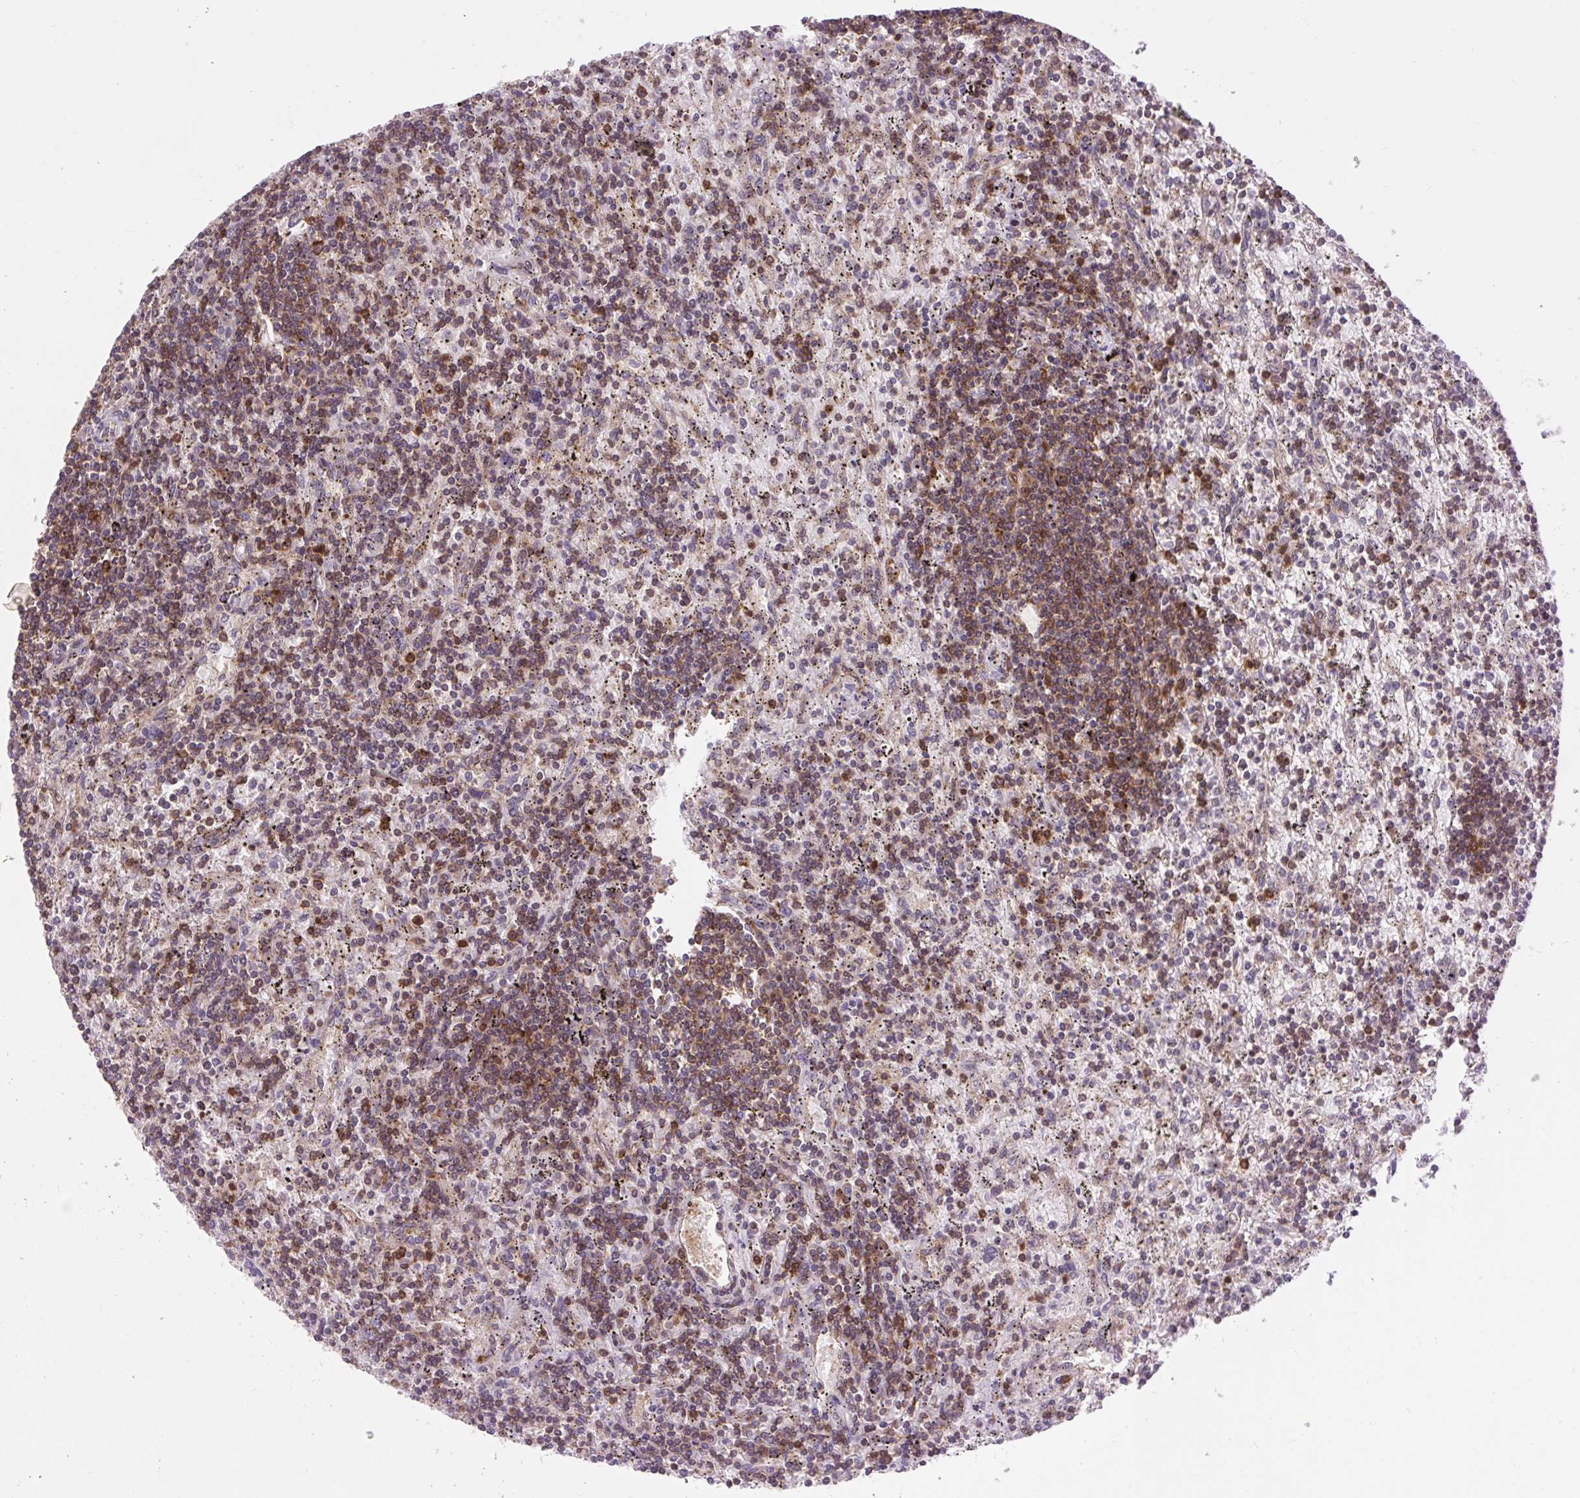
{"staining": {"intensity": "moderate", "quantity": "25%-75%", "location": "cytoplasmic/membranous"}, "tissue": "lymphoma", "cell_type": "Tumor cells", "image_type": "cancer", "snomed": [{"axis": "morphology", "description": "Malignant lymphoma, non-Hodgkin's type, Low grade"}, {"axis": "topography", "description": "Spleen"}], "caption": "Protein staining of low-grade malignant lymphoma, non-Hodgkin's type tissue shows moderate cytoplasmic/membranous expression in about 25%-75% of tumor cells.", "gene": "PLCG1", "patient": {"sex": "male", "age": 76}}